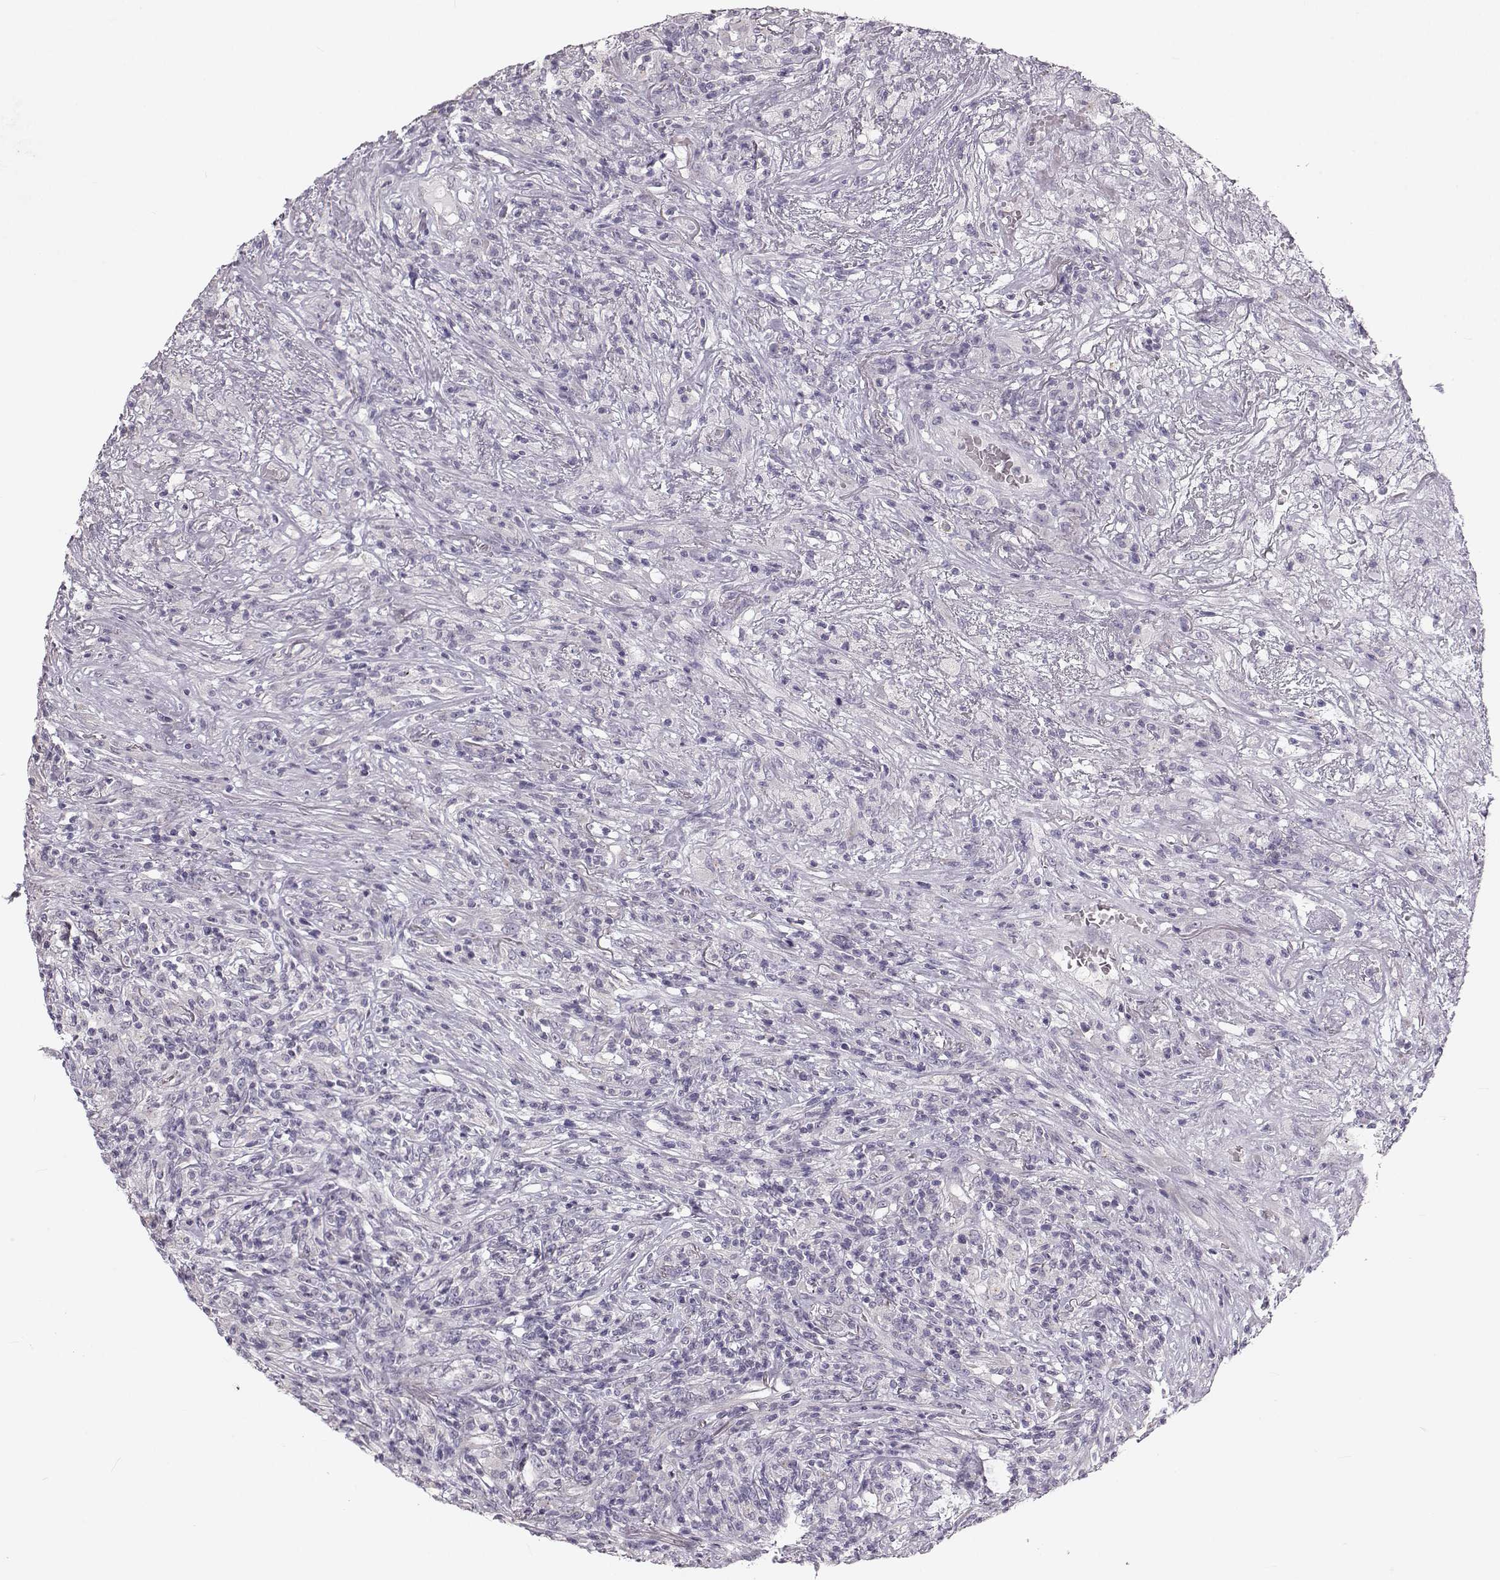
{"staining": {"intensity": "negative", "quantity": "none", "location": "none"}, "tissue": "lymphoma", "cell_type": "Tumor cells", "image_type": "cancer", "snomed": [{"axis": "morphology", "description": "Malignant lymphoma, non-Hodgkin's type, High grade"}, {"axis": "topography", "description": "Lung"}], "caption": "A high-resolution histopathology image shows IHC staining of malignant lymphoma, non-Hodgkin's type (high-grade), which shows no significant staining in tumor cells.", "gene": "OIP5", "patient": {"sex": "male", "age": 79}}